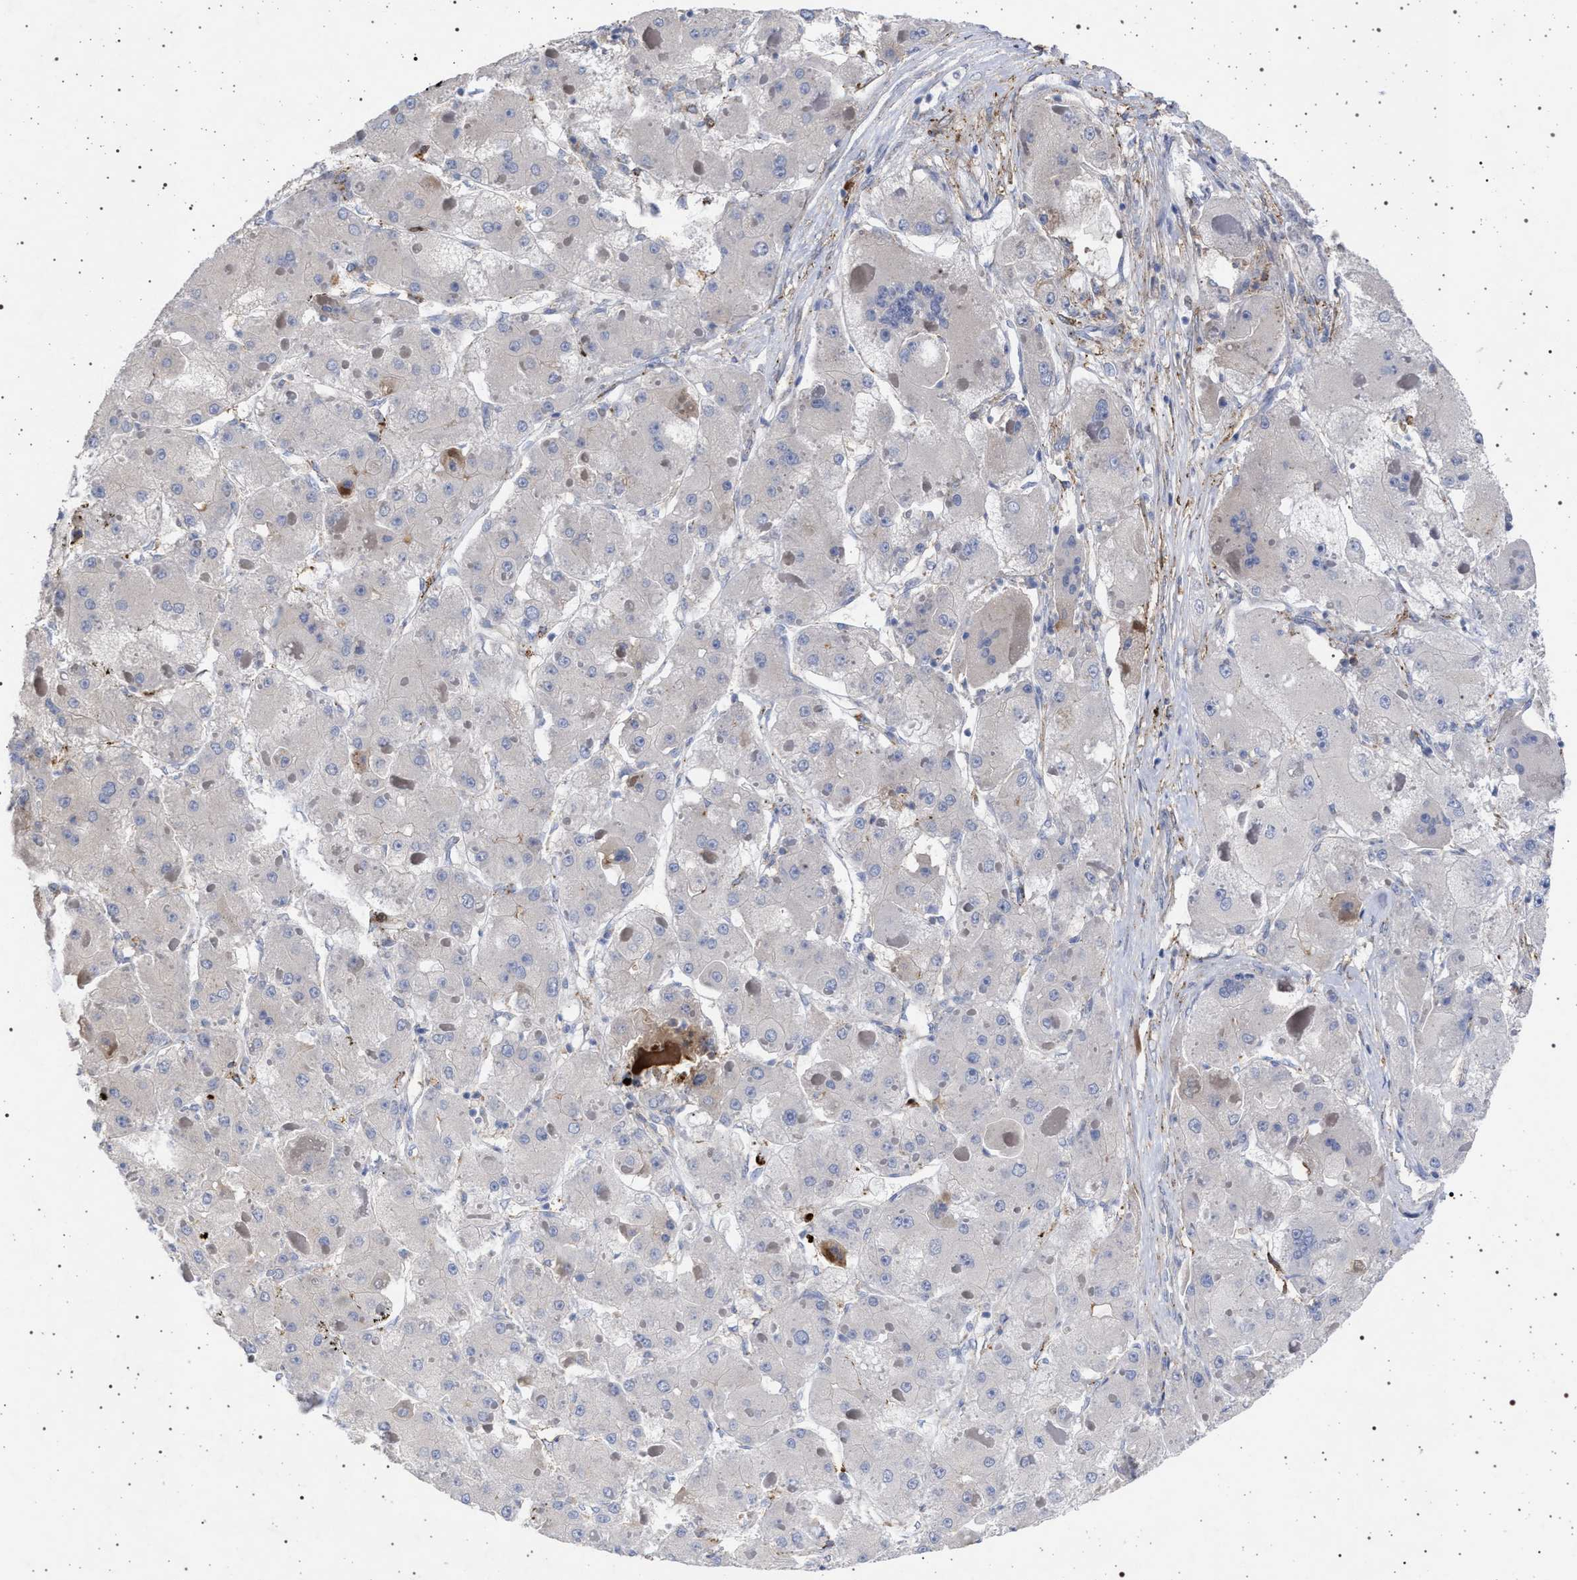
{"staining": {"intensity": "negative", "quantity": "none", "location": "none"}, "tissue": "liver cancer", "cell_type": "Tumor cells", "image_type": "cancer", "snomed": [{"axis": "morphology", "description": "Carcinoma, Hepatocellular, NOS"}, {"axis": "topography", "description": "Liver"}], "caption": "This is an immunohistochemistry (IHC) photomicrograph of human liver cancer. There is no positivity in tumor cells.", "gene": "PLG", "patient": {"sex": "female", "age": 73}}